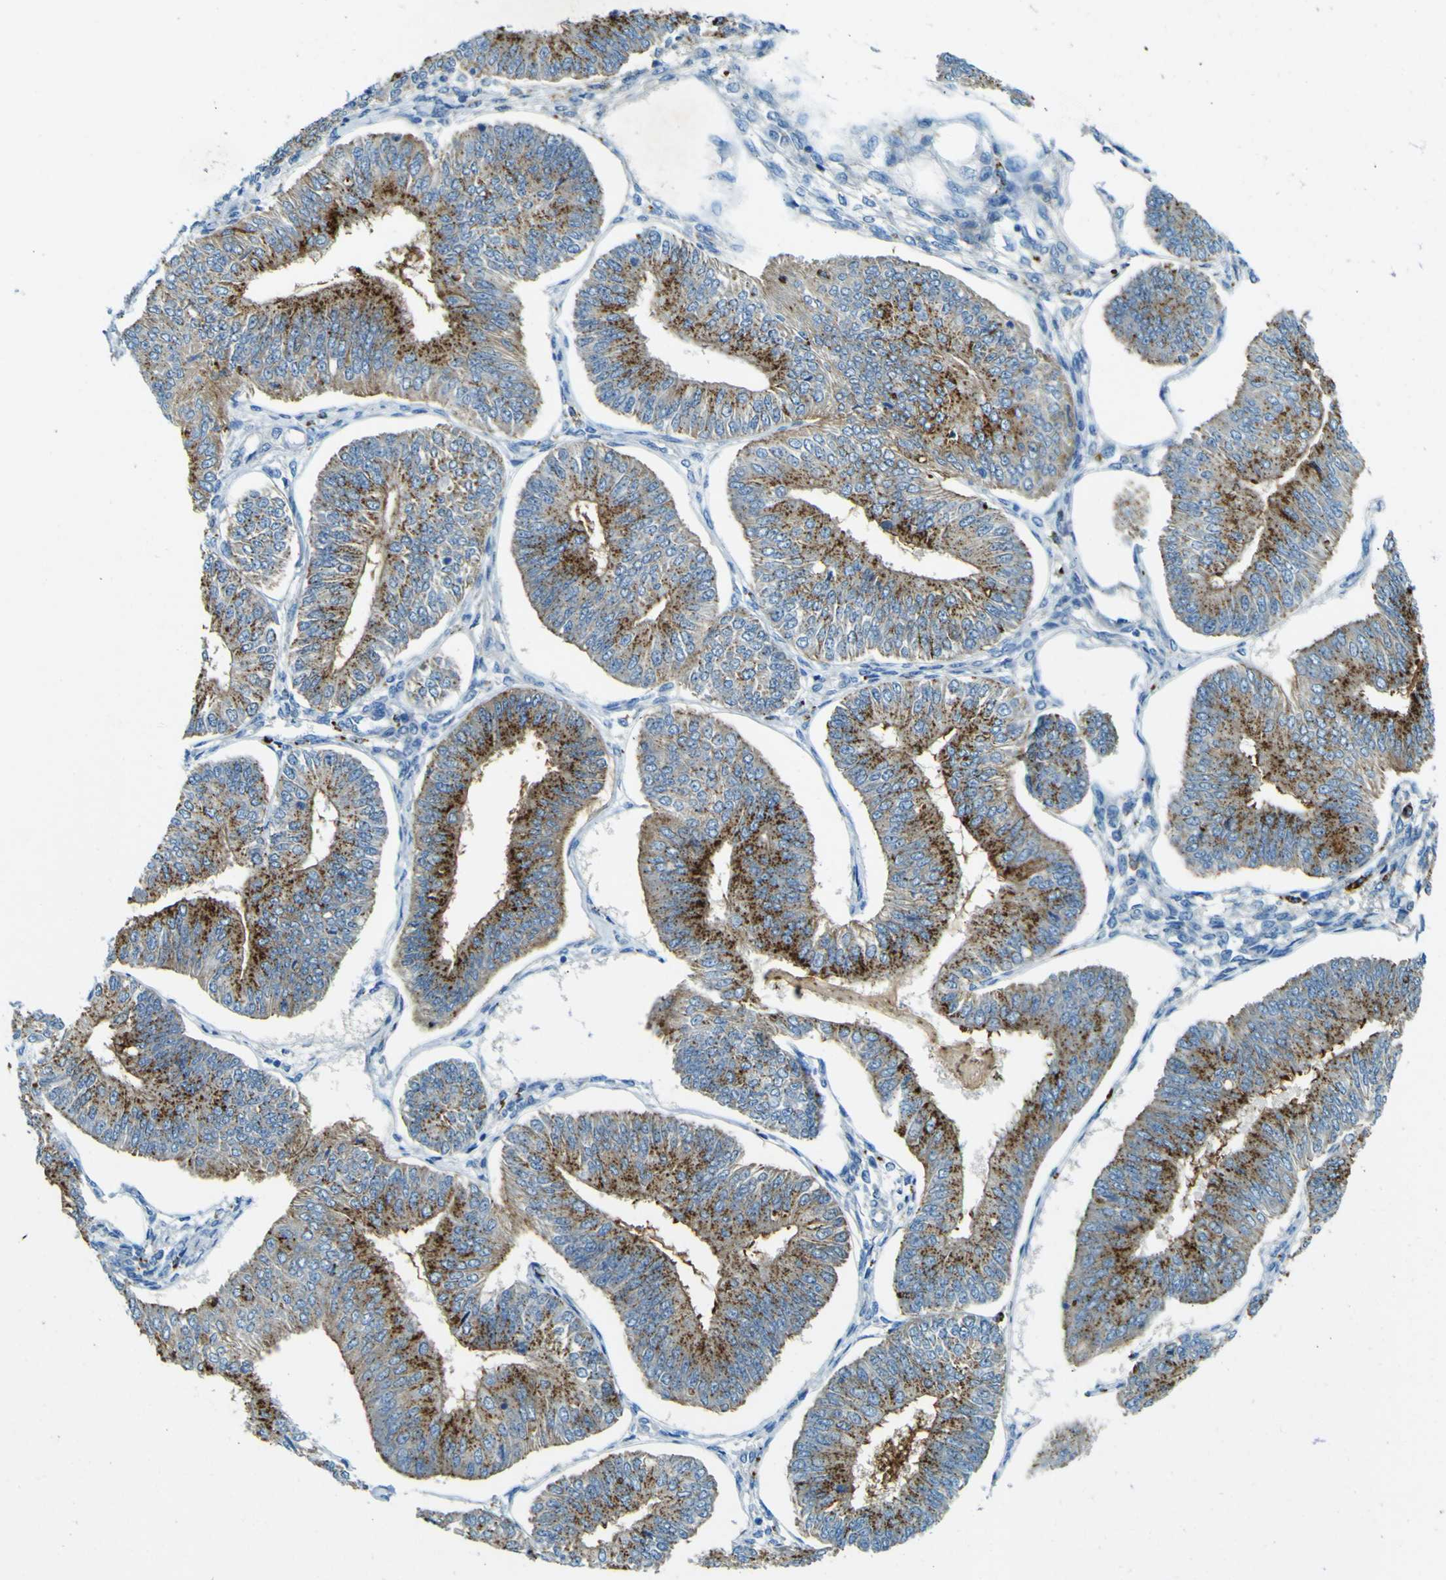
{"staining": {"intensity": "strong", "quantity": ">75%", "location": "cytoplasmic/membranous"}, "tissue": "endometrial cancer", "cell_type": "Tumor cells", "image_type": "cancer", "snomed": [{"axis": "morphology", "description": "Adenocarcinoma, NOS"}, {"axis": "topography", "description": "Endometrium"}], "caption": "Human endometrial cancer stained with a protein marker exhibits strong staining in tumor cells.", "gene": "PDE9A", "patient": {"sex": "female", "age": 58}}